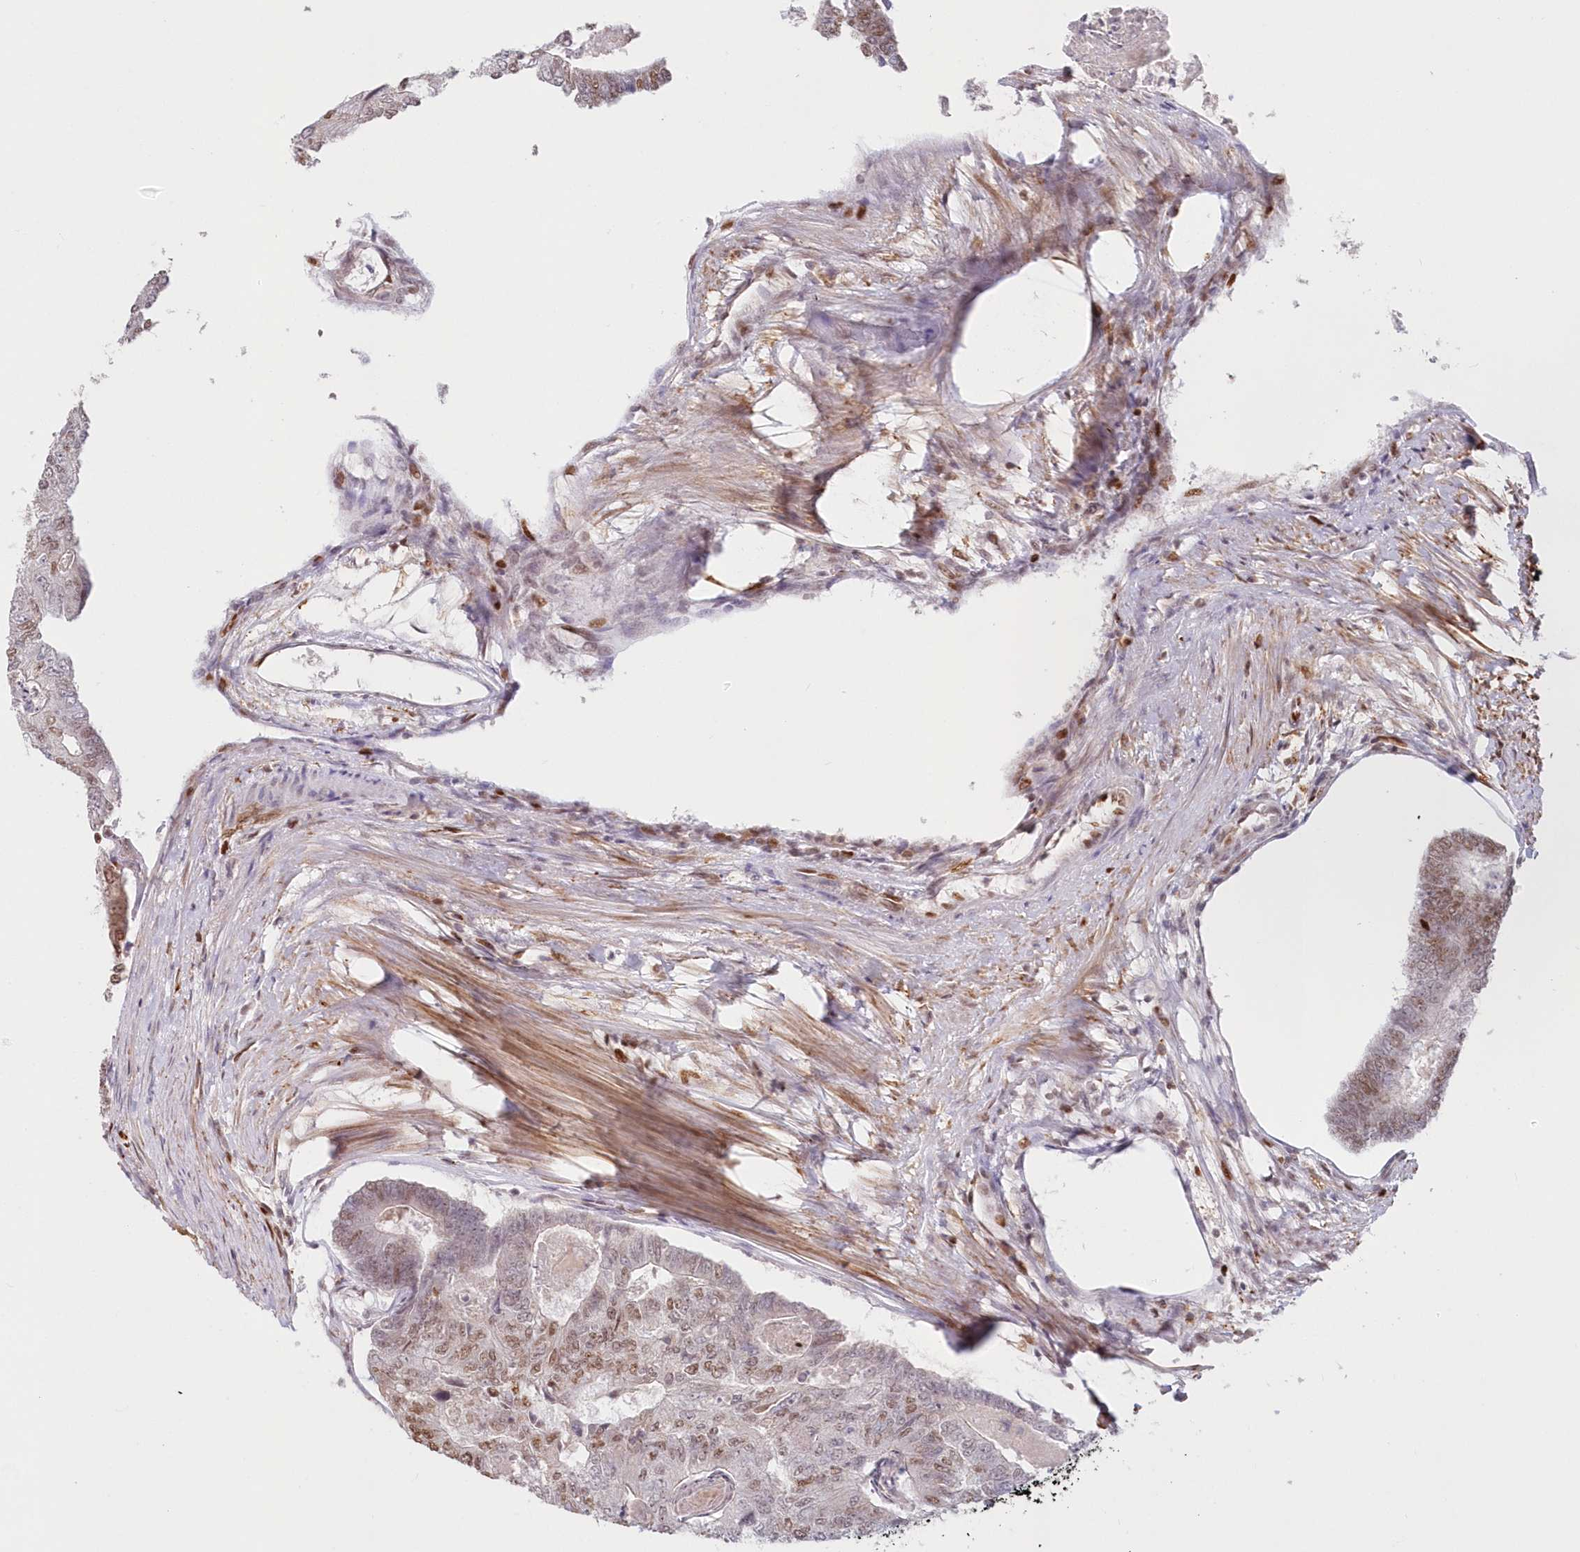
{"staining": {"intensity": "moderate", "quantity": ">75%", "location": "nuclear"}, "tissue": "colorectal cancer", "cell_type": "Tumor cells", "image_type": "cancer", "snomed": [{"axis": "morphology", "description": "Adenocarcinoma, NOS"}, {"axis": "topography", "description": "Colon"}], "caption": "The micrograph reveals staining of colorectal cancer, revealing moderate nuclear protein staining (brown color) within tumor cells. Immunohistochemistry (ihc) stains the protein in brown and the nuclei are stained blue.", "gene": "POLR2B", "patient": {"sex": "female", "age": 67}}